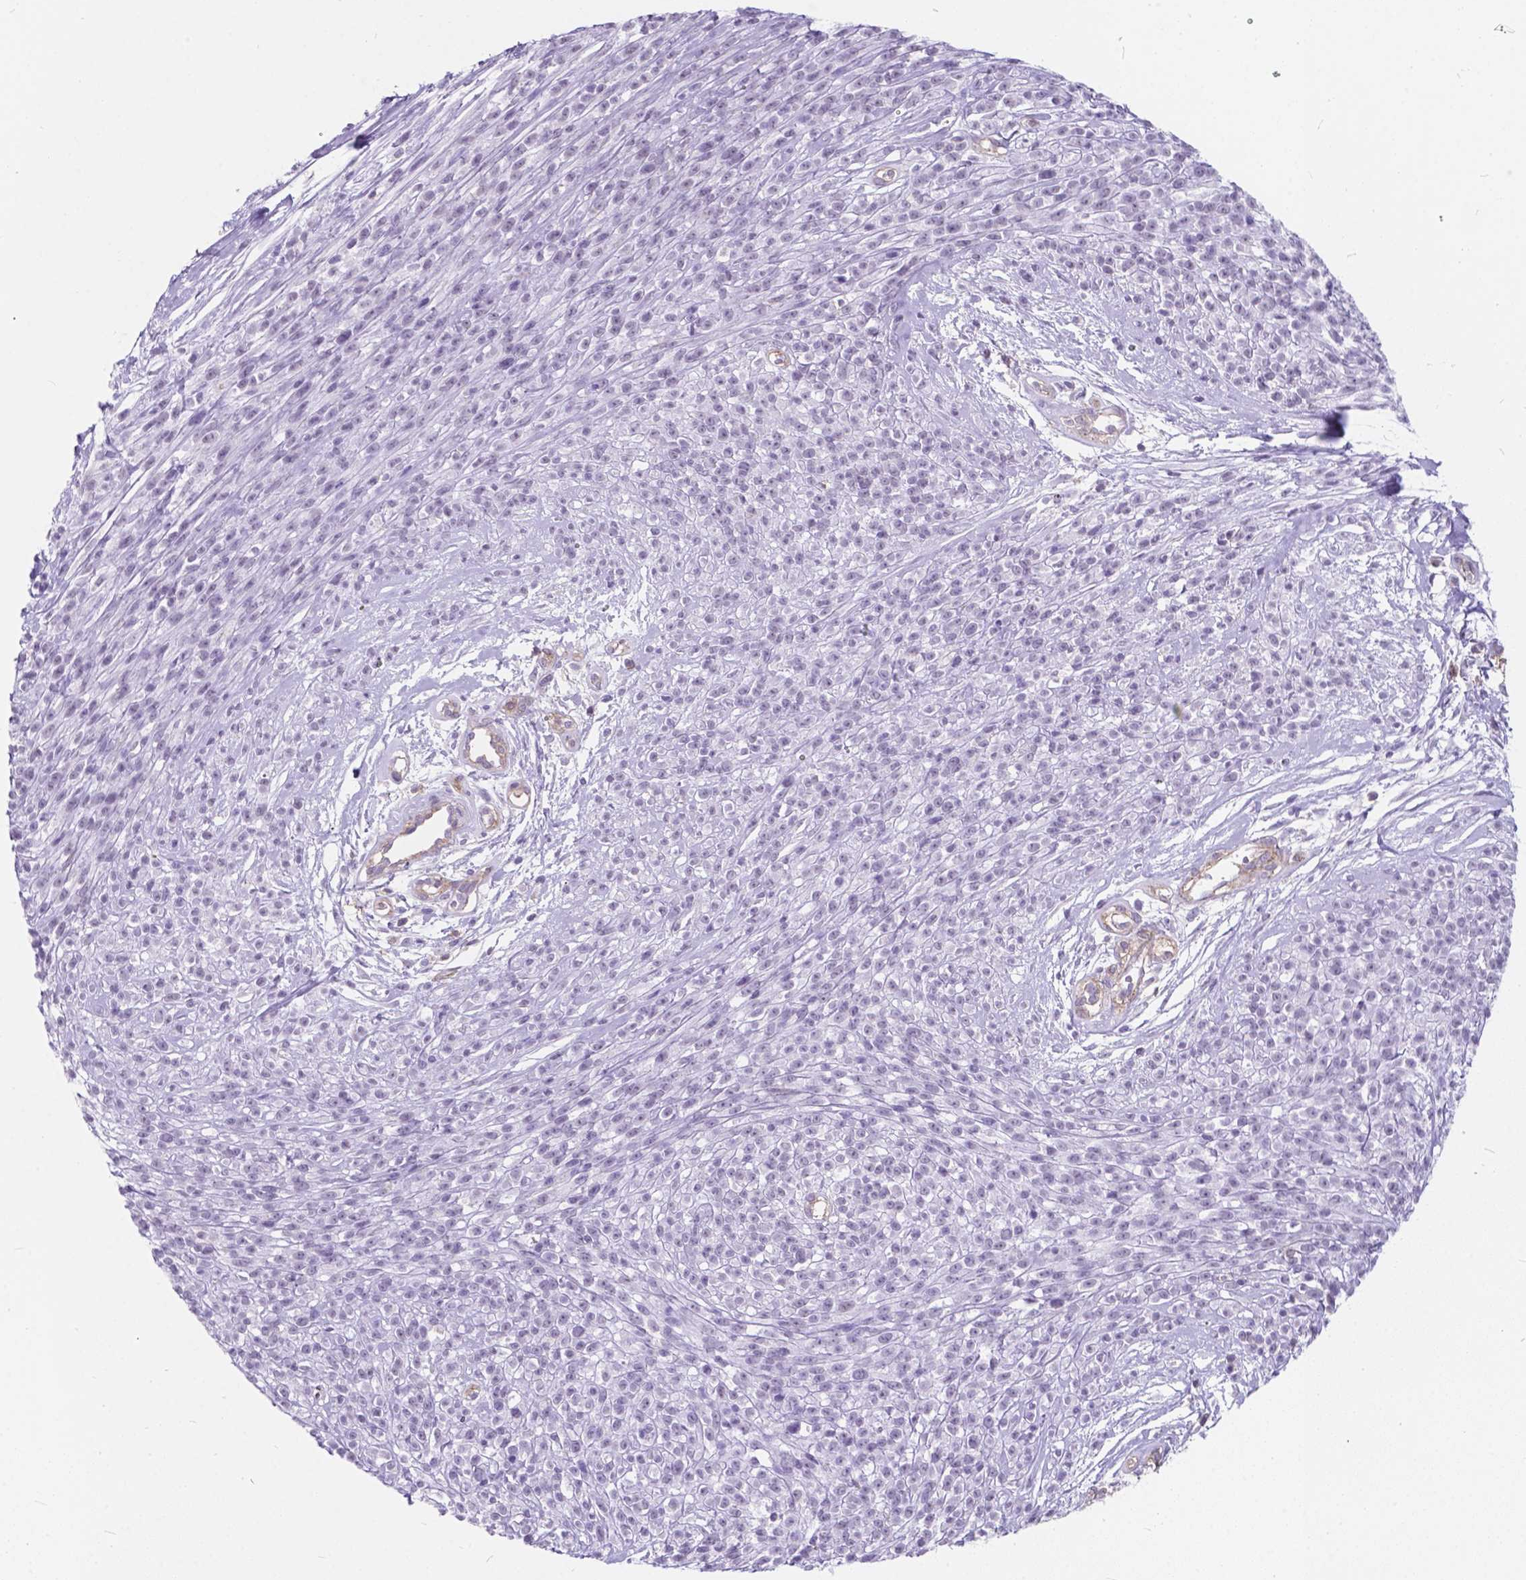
{"staining": {"intensity": "negative", "quantity": "none", "location": "none"}, "tissue": "melanoma", "cell_type": "Tumor cells", "image_type": "cancer", "snomed": [{"axis": "morphology", "description": "Malignant melanoma, NOS"}, {"axis": "topography", "description": "Skin"}, {"axis": "topography", "description": "Skin of trunk"}], "caption": "This is an IHC histopathology image of malignant melanoma. There is no expression in tumor cells.", "gene": "KIAA0040", "patient": {"sex": "male", "age": 74}}